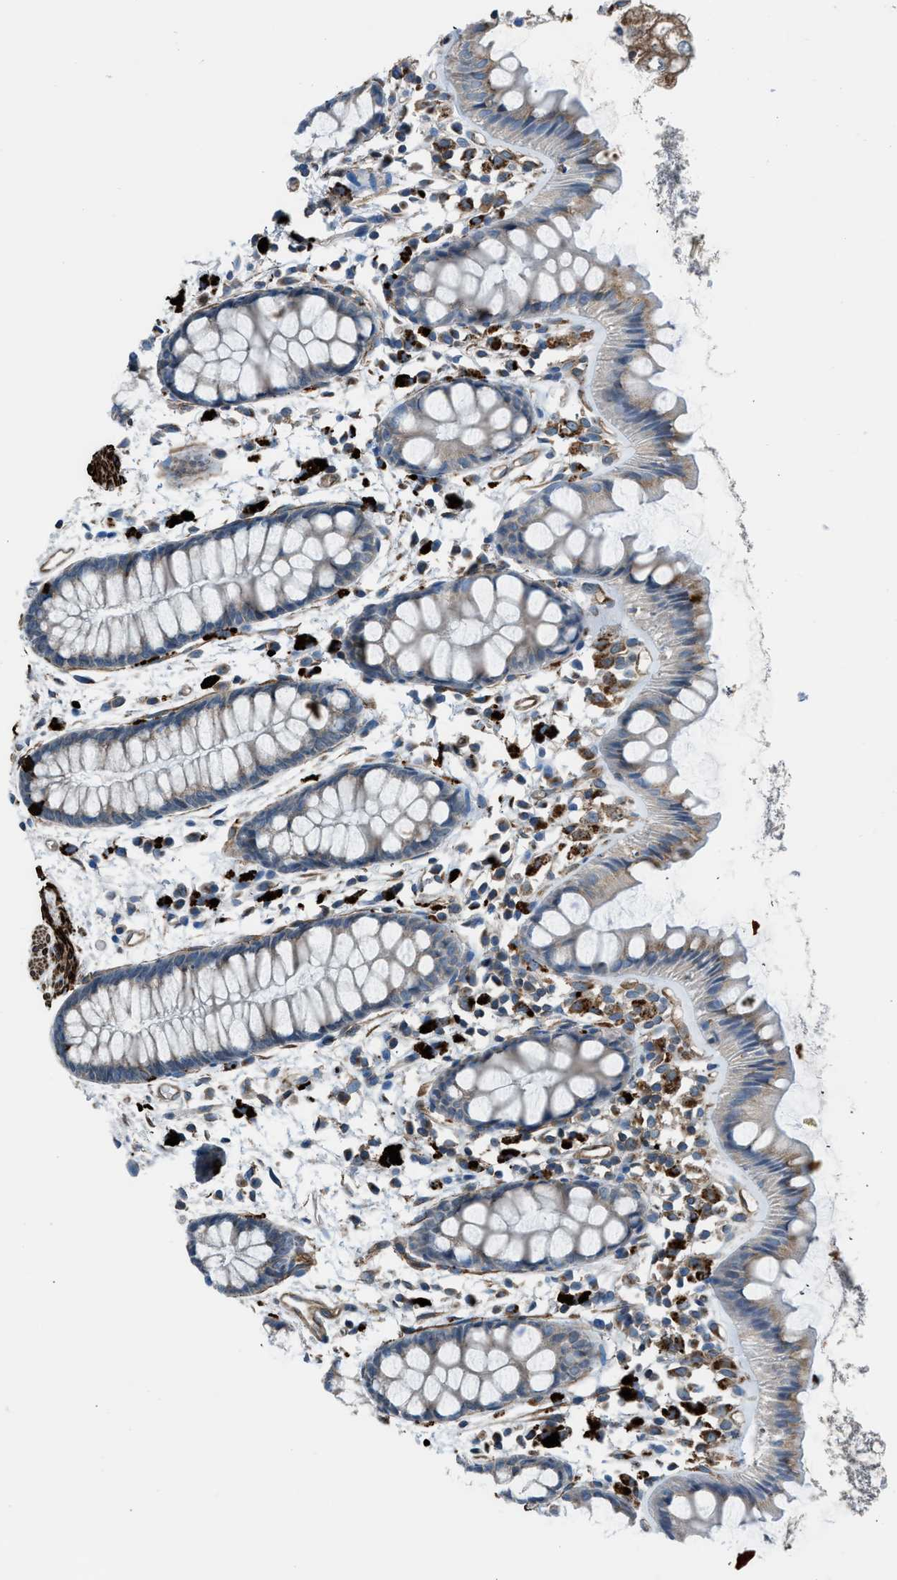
{"staining": {"intensity": "strong", "quantity": "<25%", "location": "cytoplasmic/membranous"}, "tissue": "rectum", "cell_type": "Glandular cells", "image_type": "normal", "snomed": [{"axis": "morphology", "description": "Normal tissue, NOS"}, {"axis": "topography", "description": "Rectum"}], "caption": "There is medium levels of strong cytoplasmic/membranous positivity in glandular cells of unremarkable rectum, as demonstrated by immunohistochemical staining (brown color).", "gene": "LMBR1", "patient": {"sex": "female", "age": 66}}